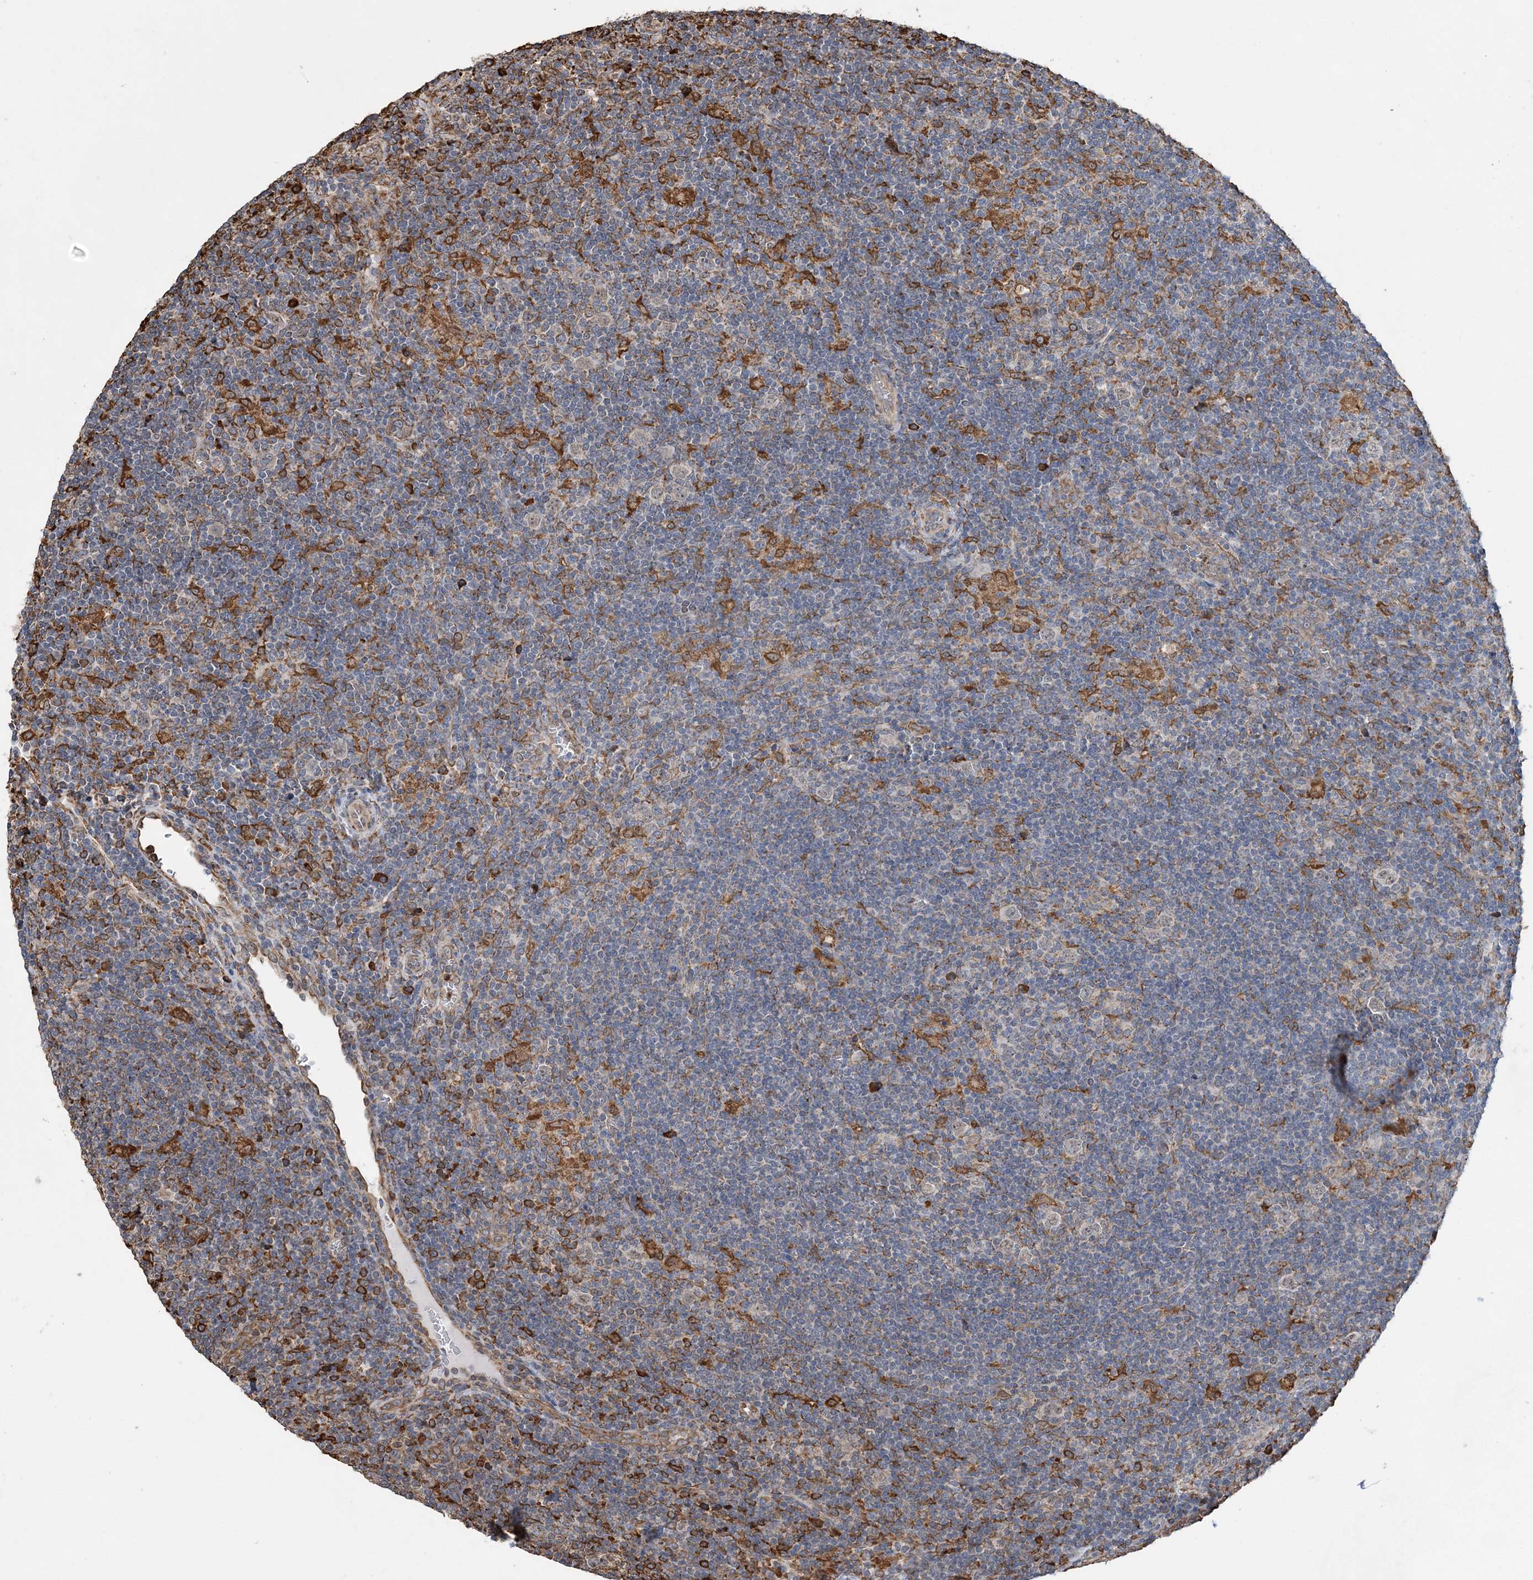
{"staining": {"intensity": "negative", "quantity": "none", "location": "none"}, "tissue": "lymphoma", "cell_type": "Tumor cells", "image_type": "cancer", "snomed": [{"axis": "morphology", "description": "Hodgkin's disease, NOS"}, {"axis": "topography", "description": "Lymph node"}], "caption": "Lymphoma was stained to show a protein in brown. There is no significant expression in tumor cells. (DAB immunohistochemistry, high magnification).", "gene": "WDR12", "patient": {"sex": "female", "age": 57}}